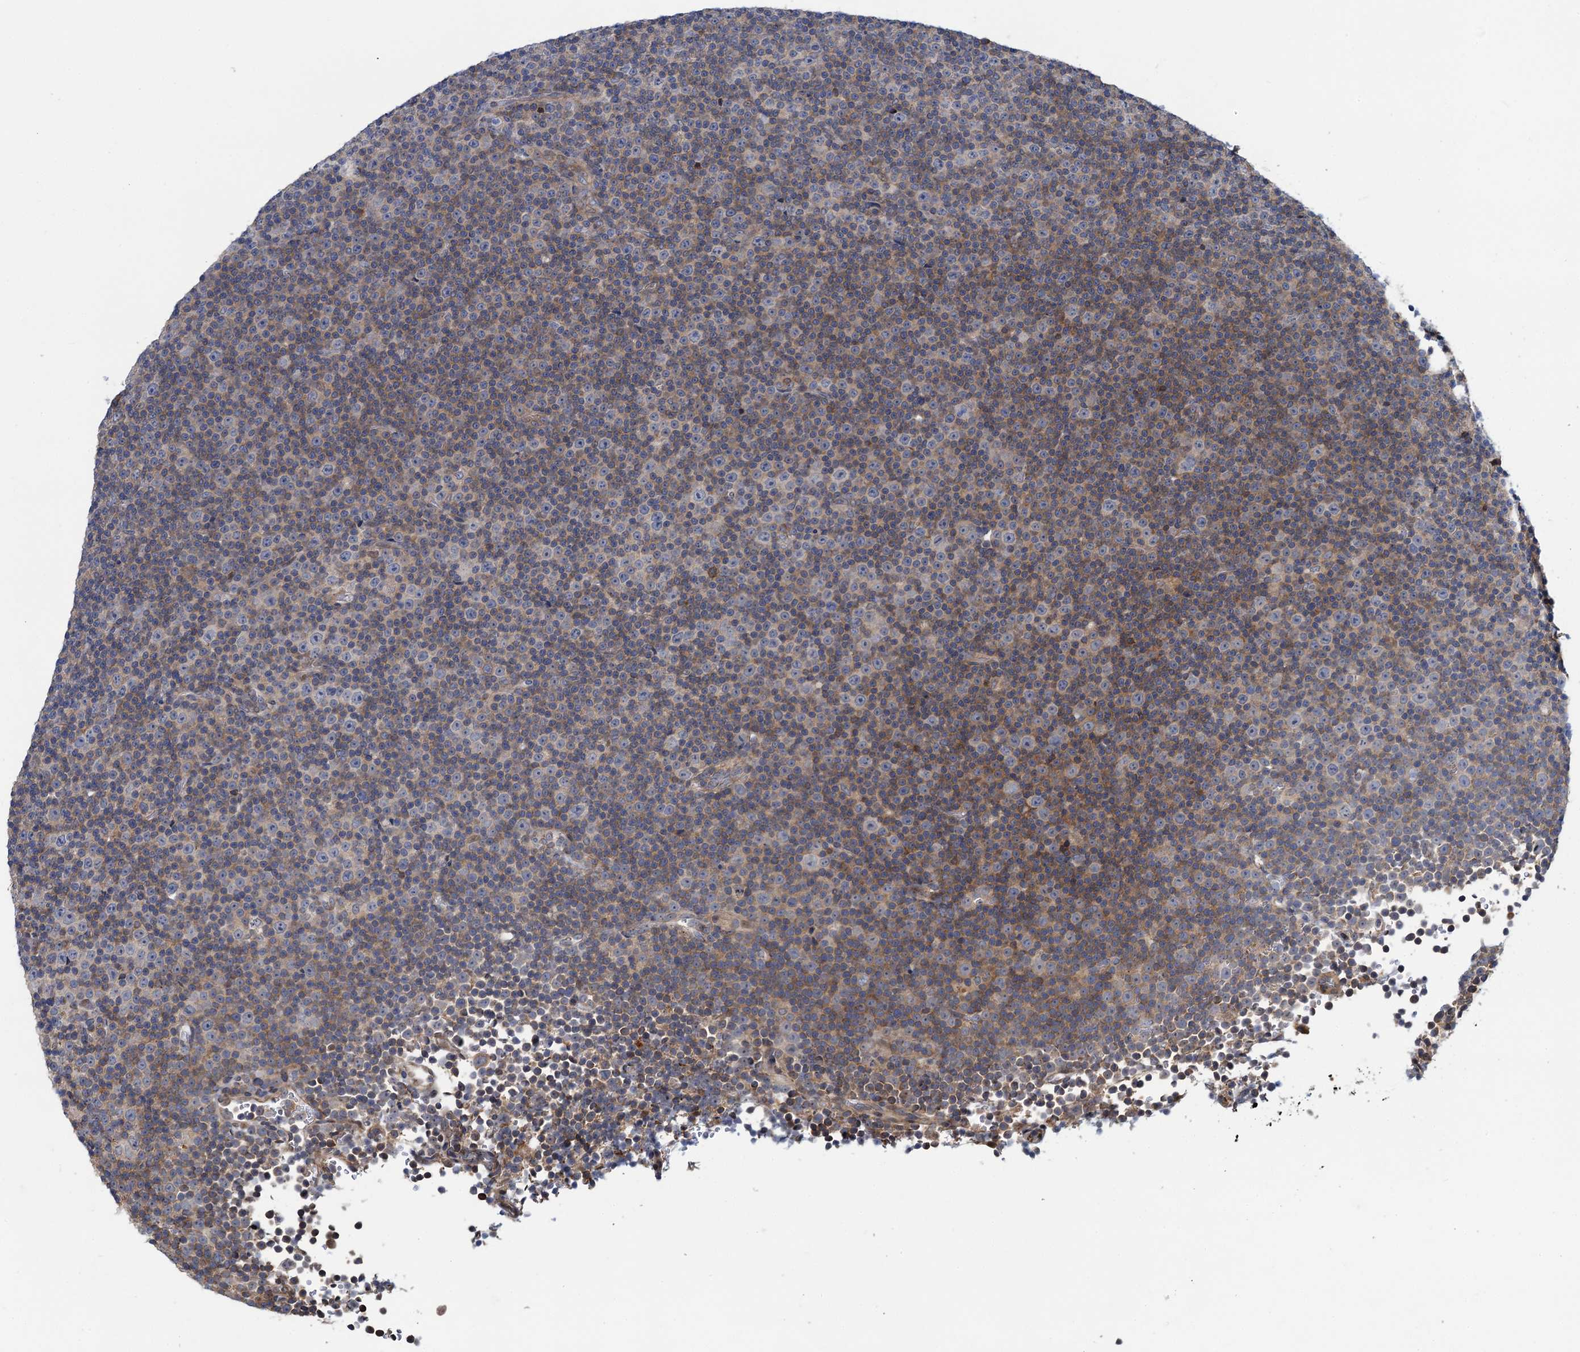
{"staining": {"intensity": "weak", "quantity": "25%-75%", "location": "cytoplasmic/membranous"}, "tissue": "lymphoma", "cell_type": "Tumor cells", "image_type": "cancer", "snomed": [{"axis": "morphology", "description": "Malignant lymphoma, non-Hodgkin's type, Low grade"}, {"axis": "topography", "description": "Lymph node"}], "caption": "A histopathology image of lymphoma stained for a protein demonstrates weak cytoplasmic/membranous brown staining in tumor cells.", "gene": "CCDC102A", "patient": {"sex": "female", "age": 67}}